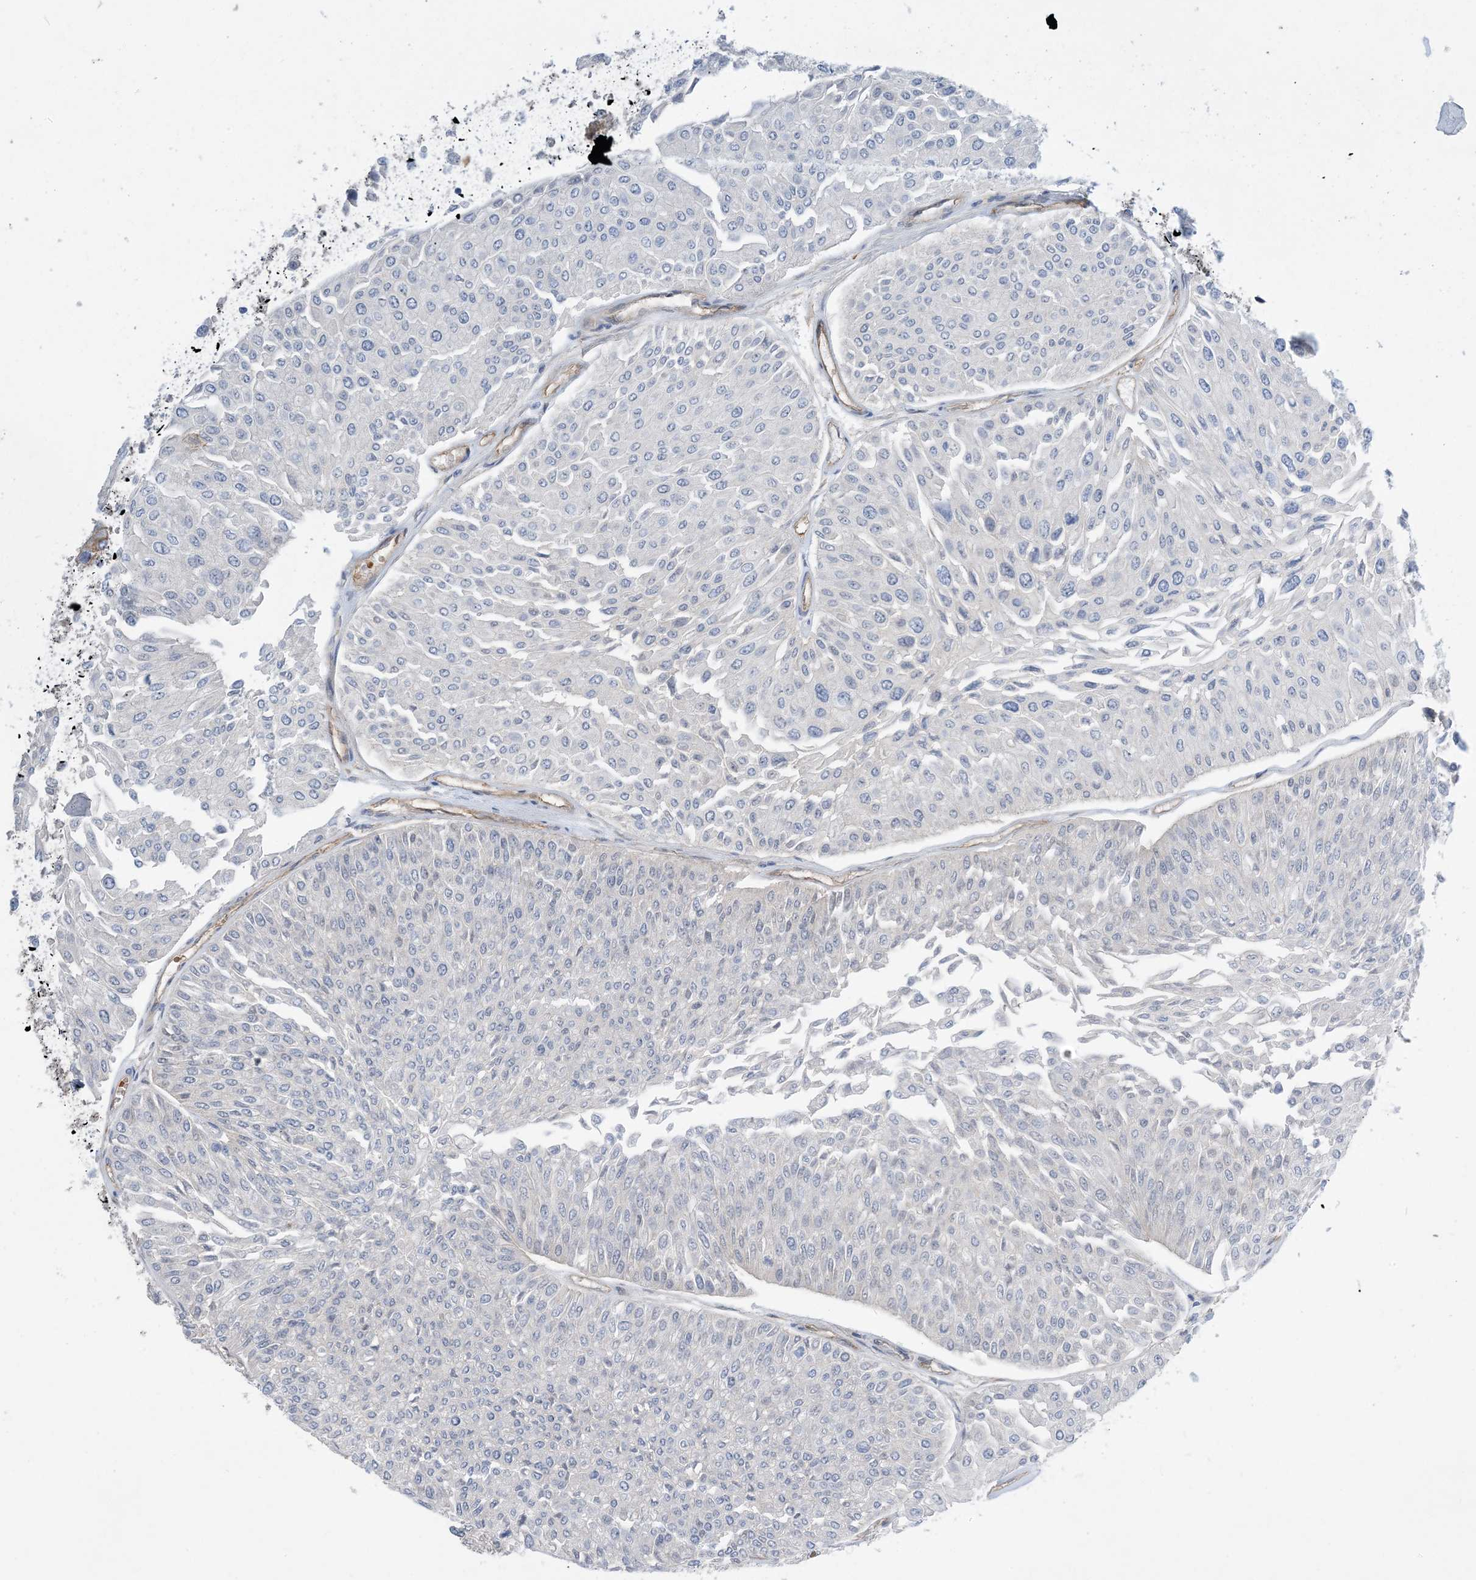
{"staining": {"intensity": "negative", "quantity": "none", "location": "none"}, "tissue": "urothelial cancer", "cell_type": "Tumor cells", "image_type": "cancer", "snomed": [{"axis": "morphology", "description": "Urothelial carcinoma, Low grade"}, {"axis": "topography", "description": "Urinary bladder"}], "caption": "An IHC photomicrograph of urothelial carcinoma (low-grade) is shown. There is no staining in tumor cells of urothelial carcinoma (low-grade).", "gene": "AOC1", "patient": {"sex": "male", "age": 67}}